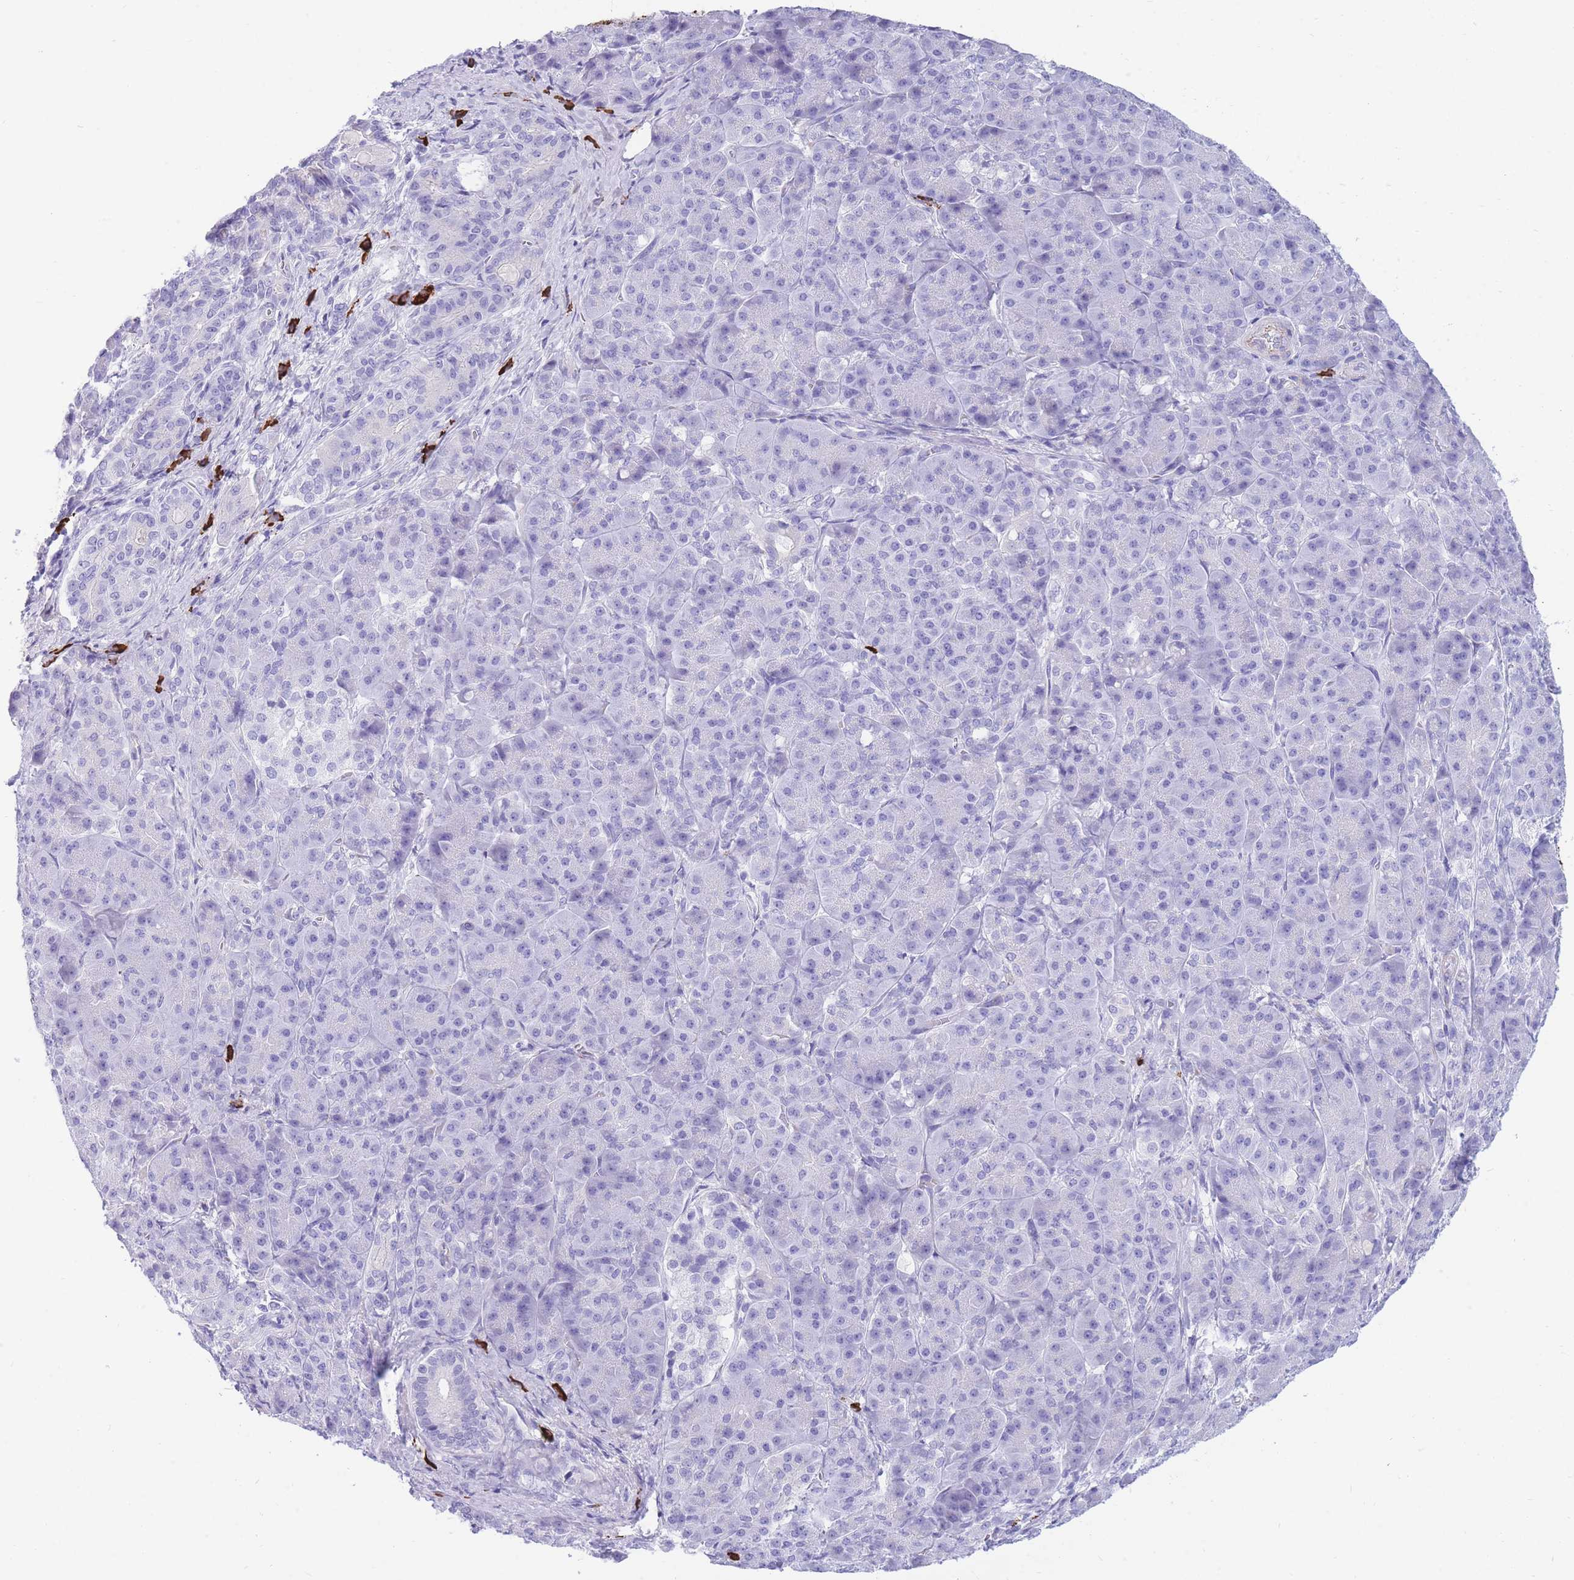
{"staining": {"intensity": "negative", "quantity": "none", "location": "none"}, "tissue": "pancreatic cancer", "cell_type": "Tumor cells", "image_type": "cancer", "snomed": [{"axis": "morphology", "description": "Adenocarcinoma, NOS"}, {"axis": "topography", "description": "Pancreas"}], "caption": "There is no significant expression in tumor cells of pancreatic adenocarcinoma.", "gene": "ZFP62", "patient": {"sex": "male", "age": 57}}